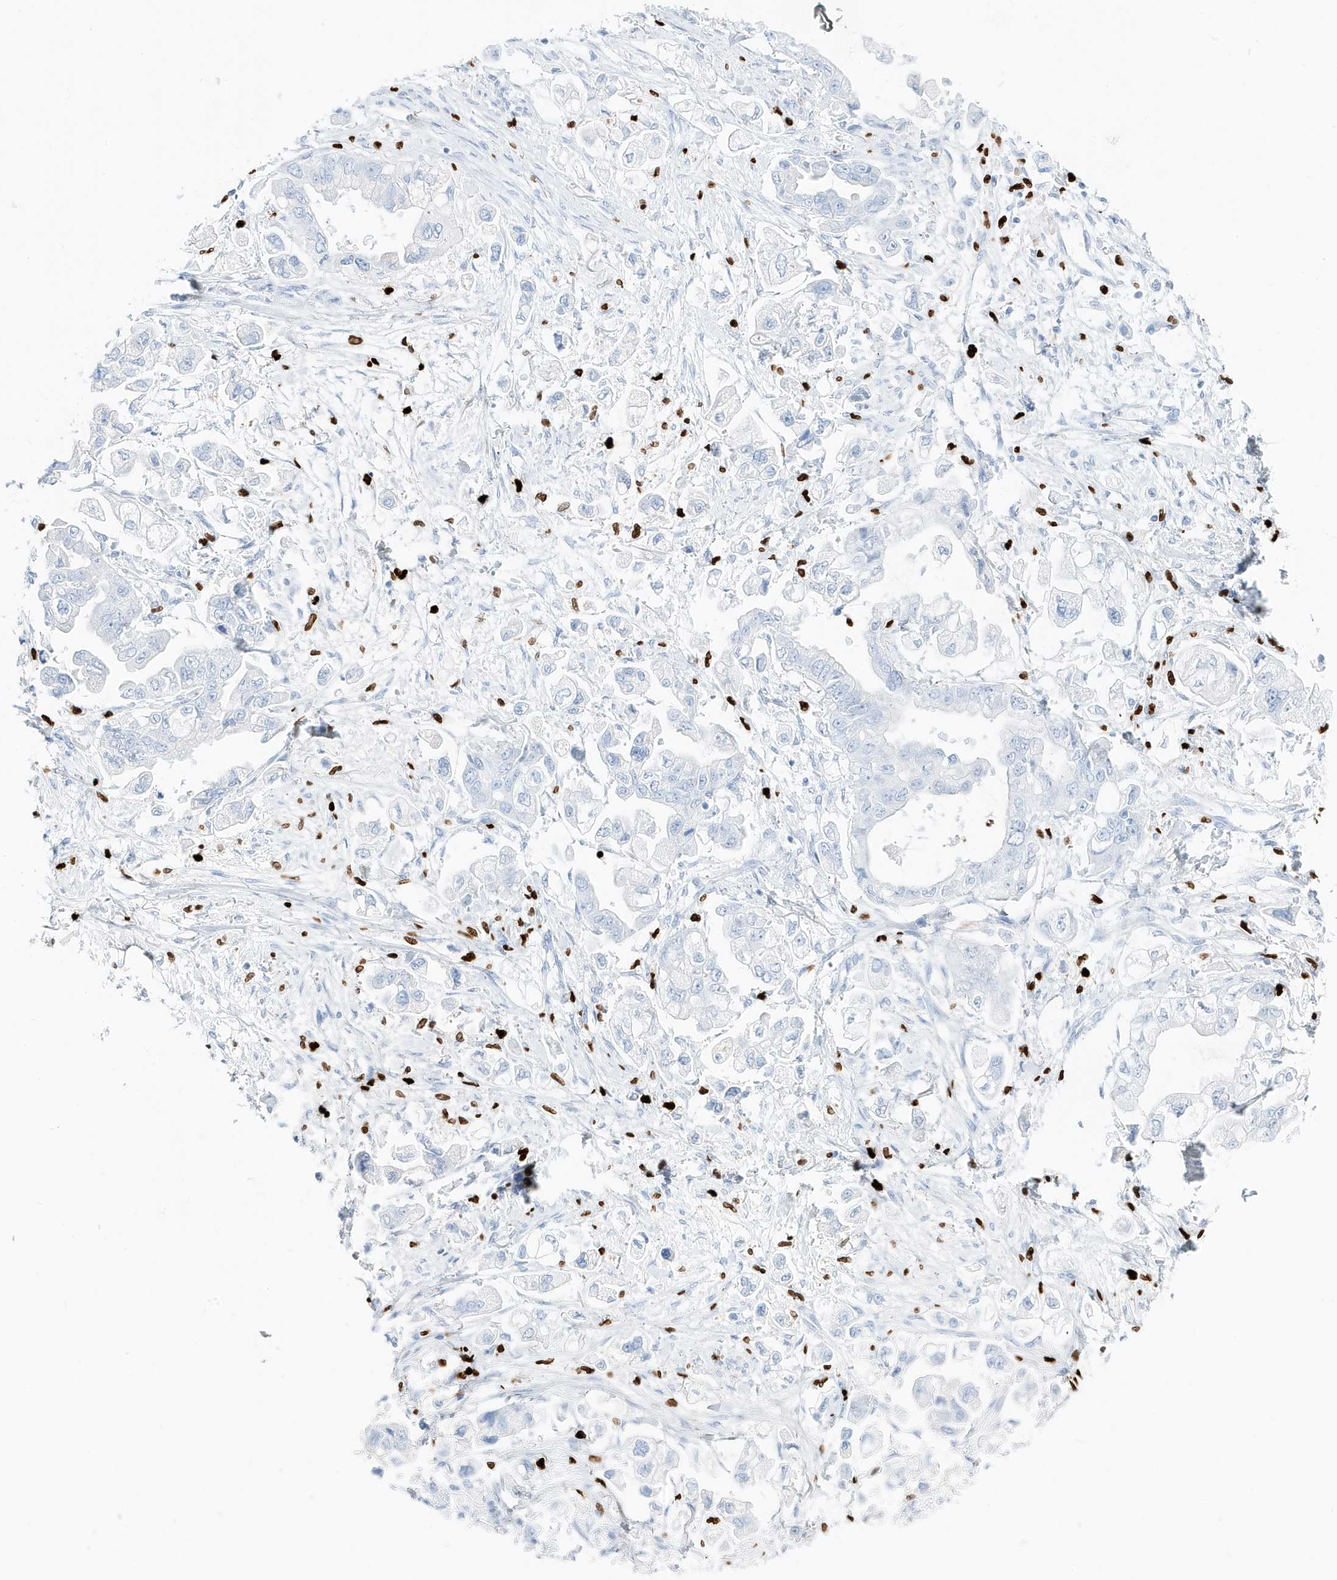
{"staining": {"intensity": "negative", "quantity": "none", "location": "none"}, "tissue": "stomach cancer", "cell_type": "Tumor cells", "image_type": "cancer", "snomed": [{"axis": "morphology", "description": "Adenocarcinoma, NOS"}, {"axis": "topography", "description": "Stomach"}], "caption": "Immunohistochemistry histopathology image of human stomach adenocarcinoma stained for a protein (brown), which shows no expression in tumor cells. (DAB (3,3'-diaminobenzidine) immunohistochemistry (IHC) with hematoxylin counter stain).", "gene": "MNDA", "patient": {"sex": "male", "age": 62}}